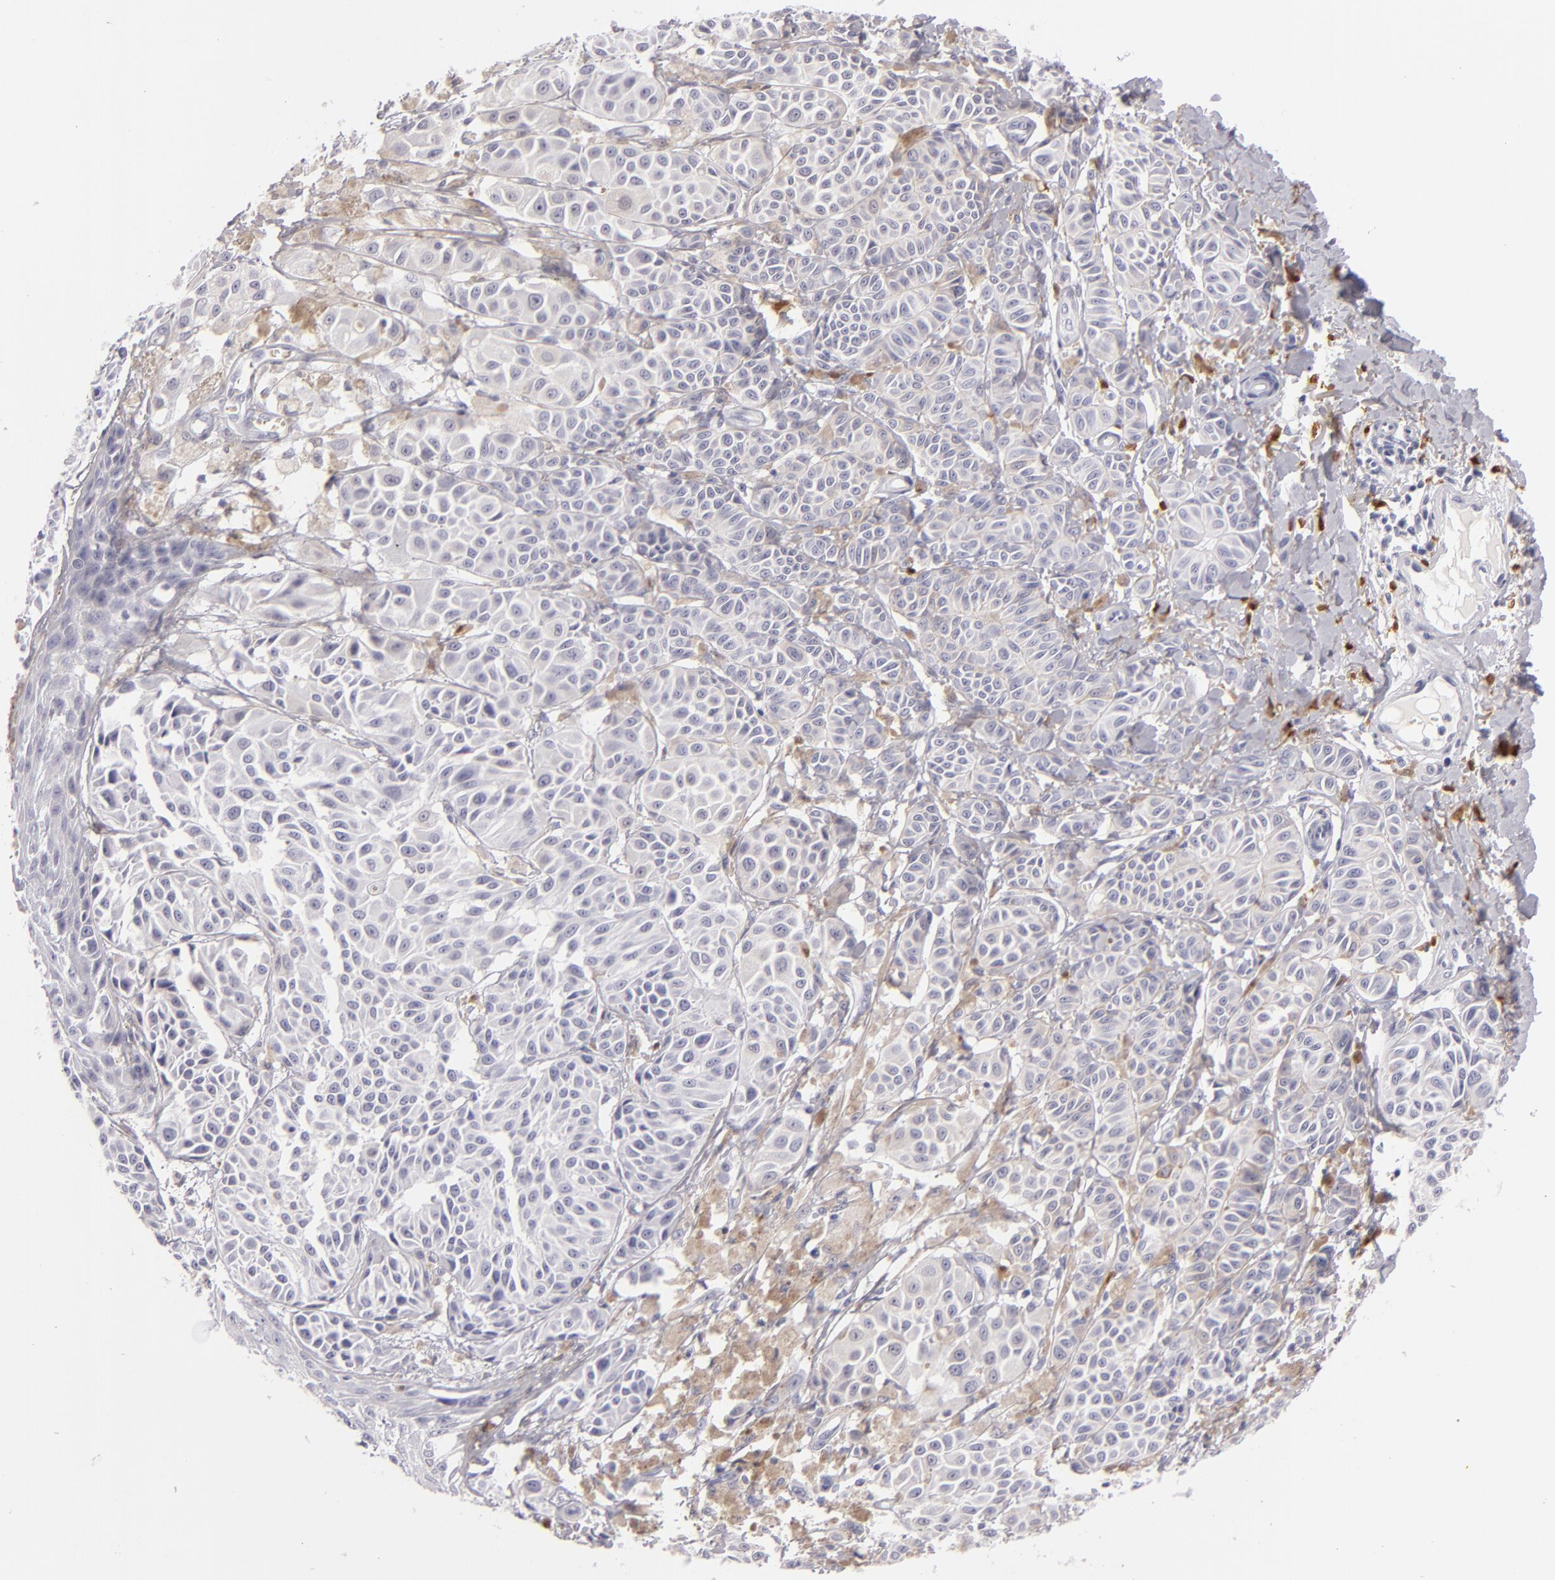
{"staining": {"intensity": "negative", "quantity": "none", "location": "none"}, "tissue": "melanoma", "cell_type": "Tumor cells", "image_type": "cancer", "snomed": [{"axis": "morphology", "description": "Malignant melanoma, NOS"}, {"axis": "topography", "description": "Skin"}], "caption": "A micrograph of melanoma stained for a protein displays no brown staining in tumor cells.", "gene": "F13A1", "patient": {"sex": "male", "age": 76}}